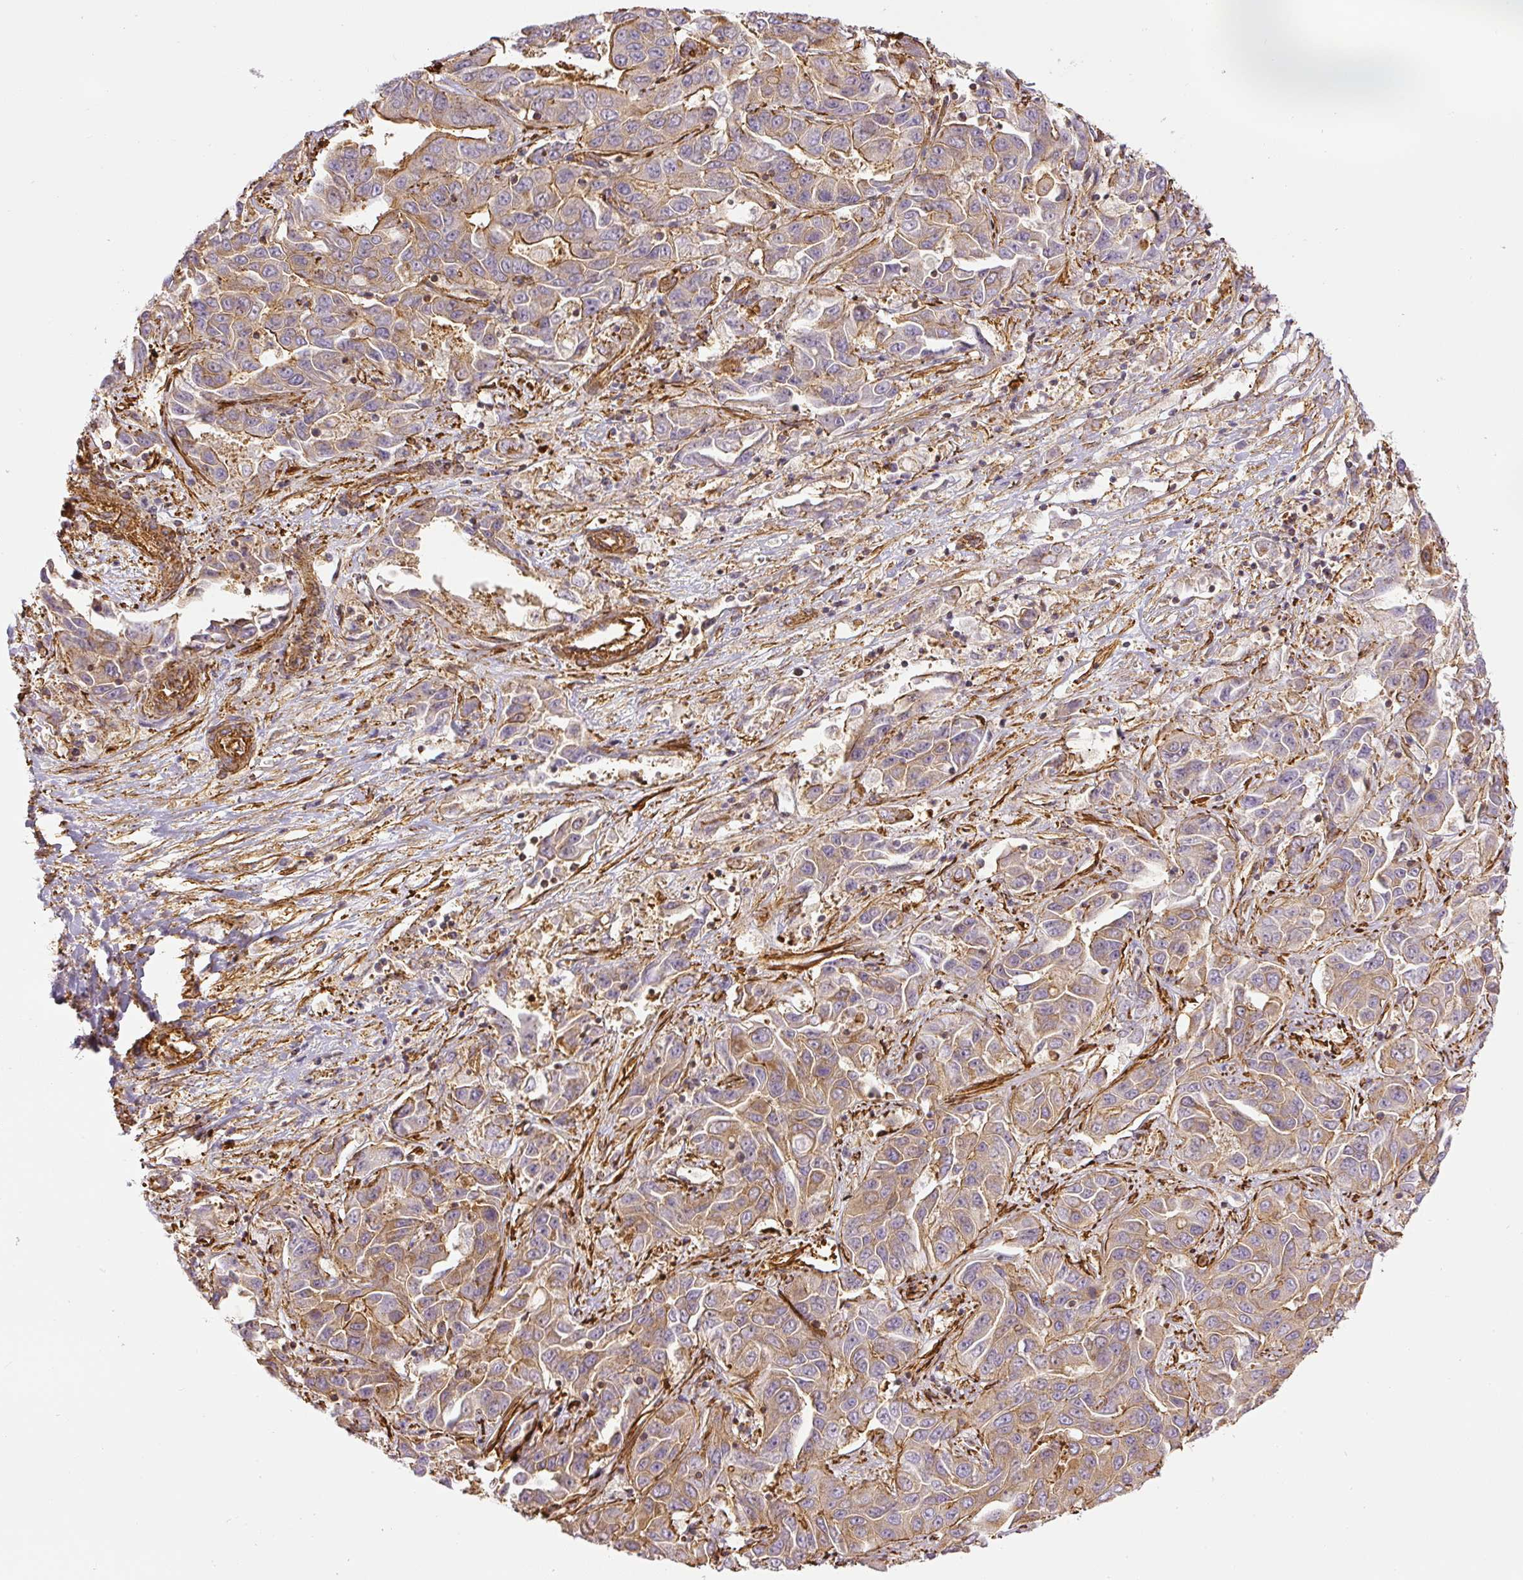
{"staining": {"intensity": "moderate", "quantity": ">75%", "location": "cytoplasmic/membranous"}, "tissue": "liver cancer", "cell_type": "Tumor cells", "image_type": "cancer", "snomed": [{"axis": "morphology", "description": "Cholangiocarcinoma"}, {"axis": "topography", "description": "Liver"}], "caption": "A medium amount of moderate cytoplasmic/membranous positivity is present in approximately >75% of tumor cells in liver cholangiocarcinoma tissue. (IHC, brightfield microscopy, high magnification).", "gene": "MYL12A", "patient": {"sex": "female", "age": 52}}